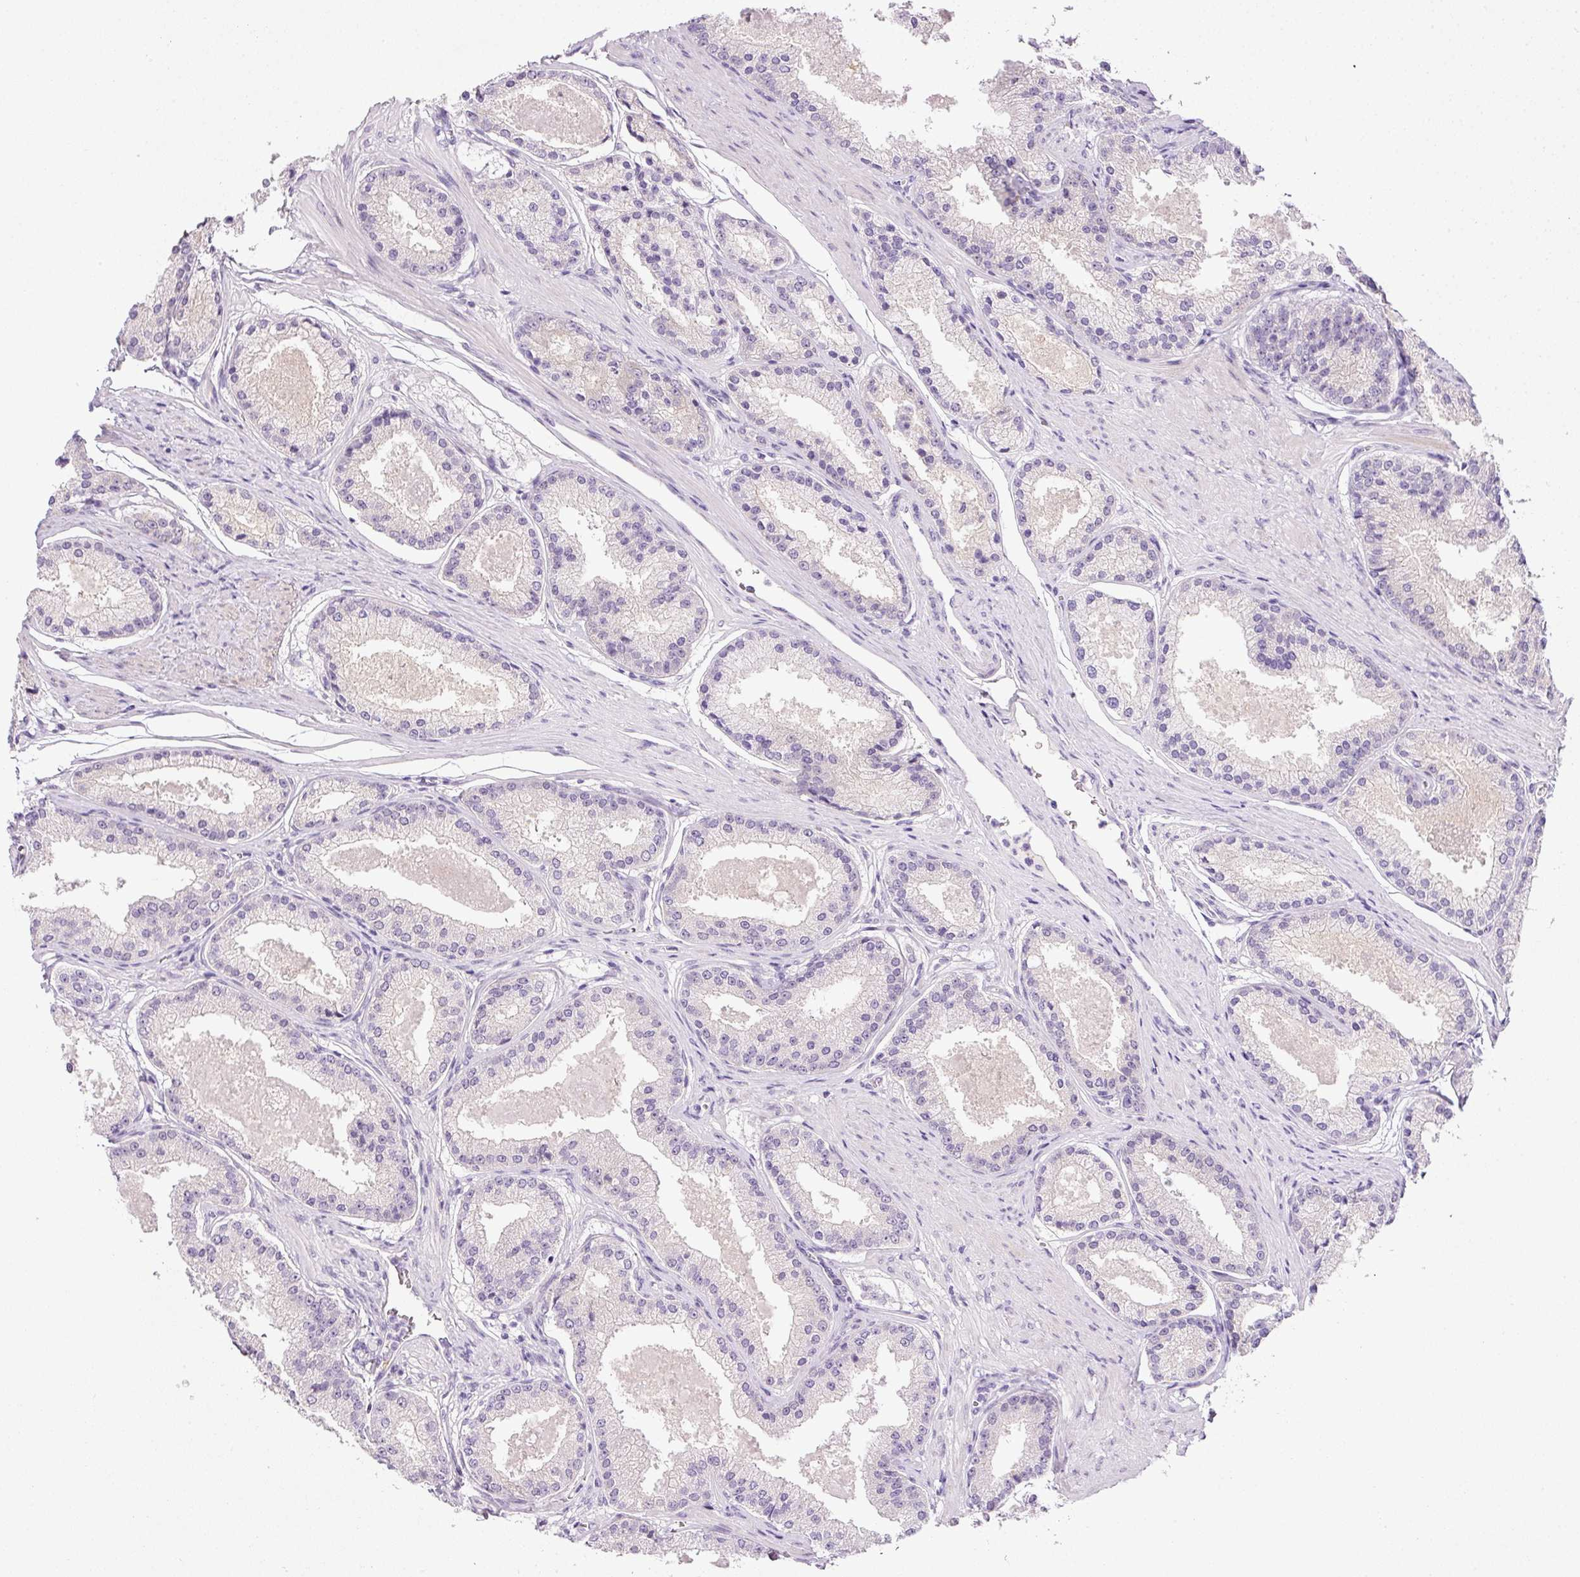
{"staining": {"intensity": "negative", "quantity": "none", "location": "none"}, "tissue": "prostate cancer", "cell_type": "Tumor cells", "image_type": "cancer", "snomed": [{"axis": "morphology", "description": "Adenocarcinoma, Low grade"}, {"axis": "topography", "description": "Prostate"}], "caption": "Immunohistochemistry (IHC) of human prostate low-grade adenocarcinoma demonstrates no expression in tumor cells.", "gene": "SRC", "patient": {"sex": "male", "age": 59}}